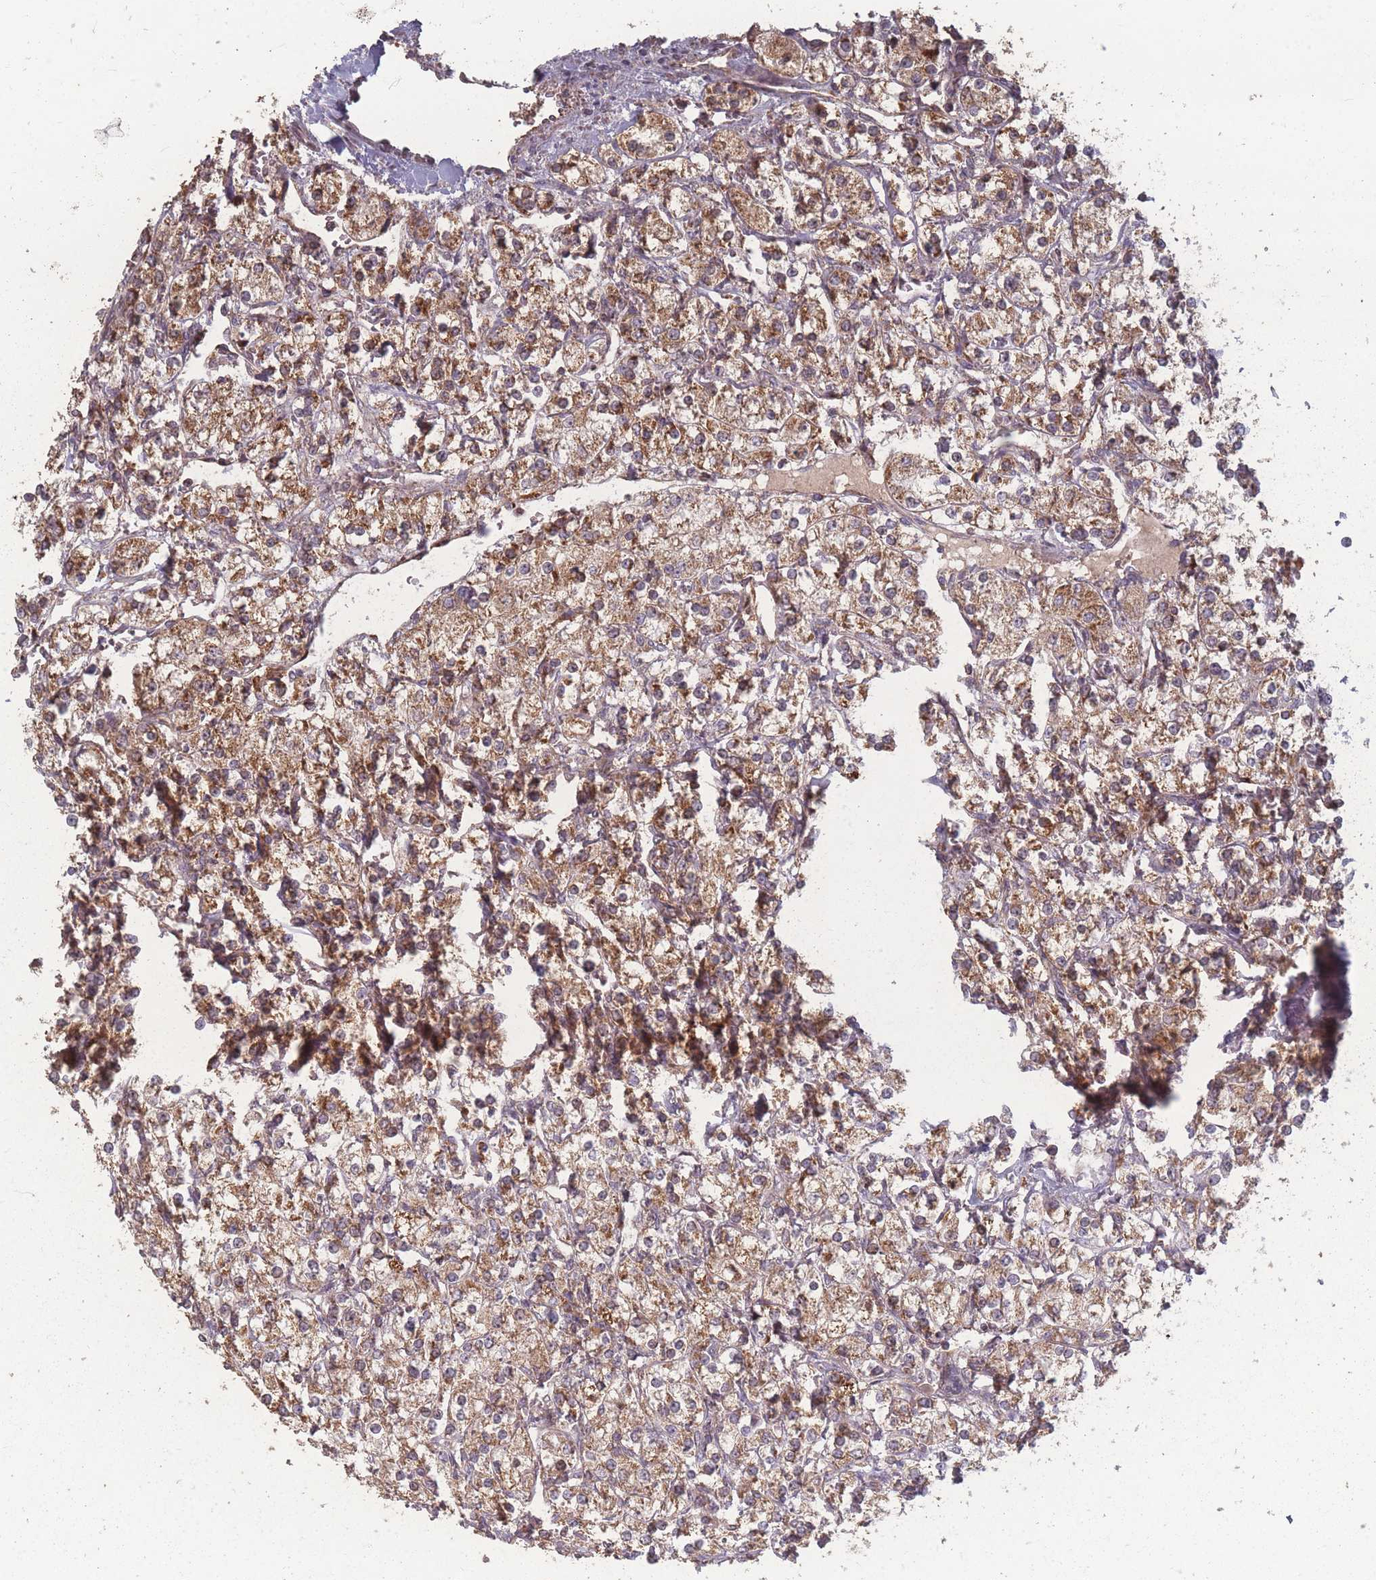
{"staining": {"intensity": "moderate", "quantity": ">75%", "location": "cytoplasmic/membranous"}, "tissue": "renal cancer", "cell_type": "Tumor cells", "image_type": "cancer", "snomed": [{"axis": "morphology", "description": "Adenocarcinoma, NOS"}, {"axis": "topography", "description": "Kidney"}], "caption": "The micrograph displays immunohistochemical staining of renal adenocarcinoma. There is moderate cytoplasmic/membranous staining is present in about >75% of tumor cells.", "gene": "LYRM7", "patient": {"sex": "male", "age": 77}}